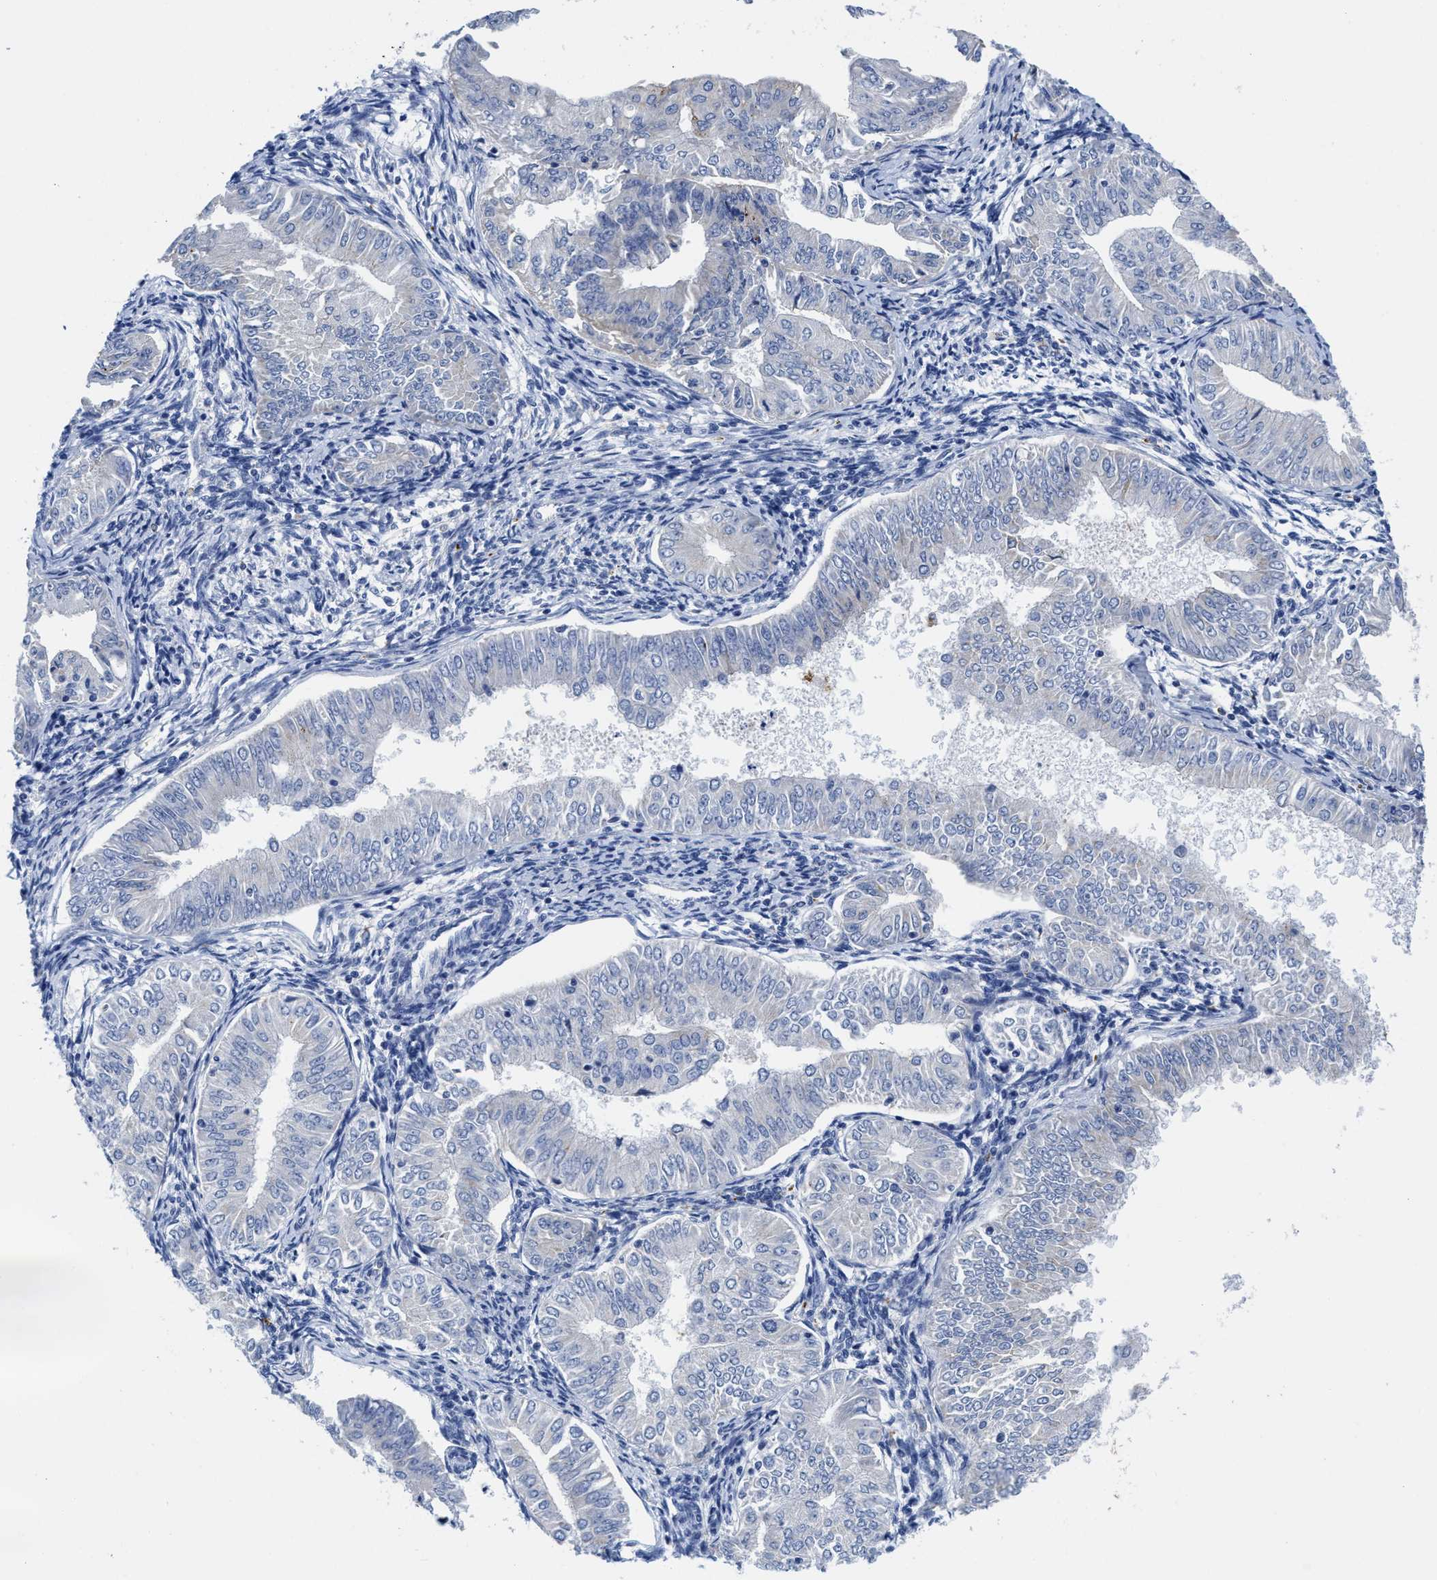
{"staining": {"intensity": "negative", "quantity": "none", "location": "none"}, "tissue": "endometrial cancer", "cell_type": "Tumor cells", "image_type": "cancer", "snomed": [{"axis": "morphology", "description": "Normal tissue, NOS"}, {"axis": "morphology", "description": "Adenocarcinoma, NOS"}, {"axis": "topography", "description": "Endometrium"}], "caption": "DAB immunohistochemical staining of human endometrial cancer demonstrates no significant staining in tumor cells.", "gene": "TBRG4", "patient": {"sex": "female", "age": 53}}